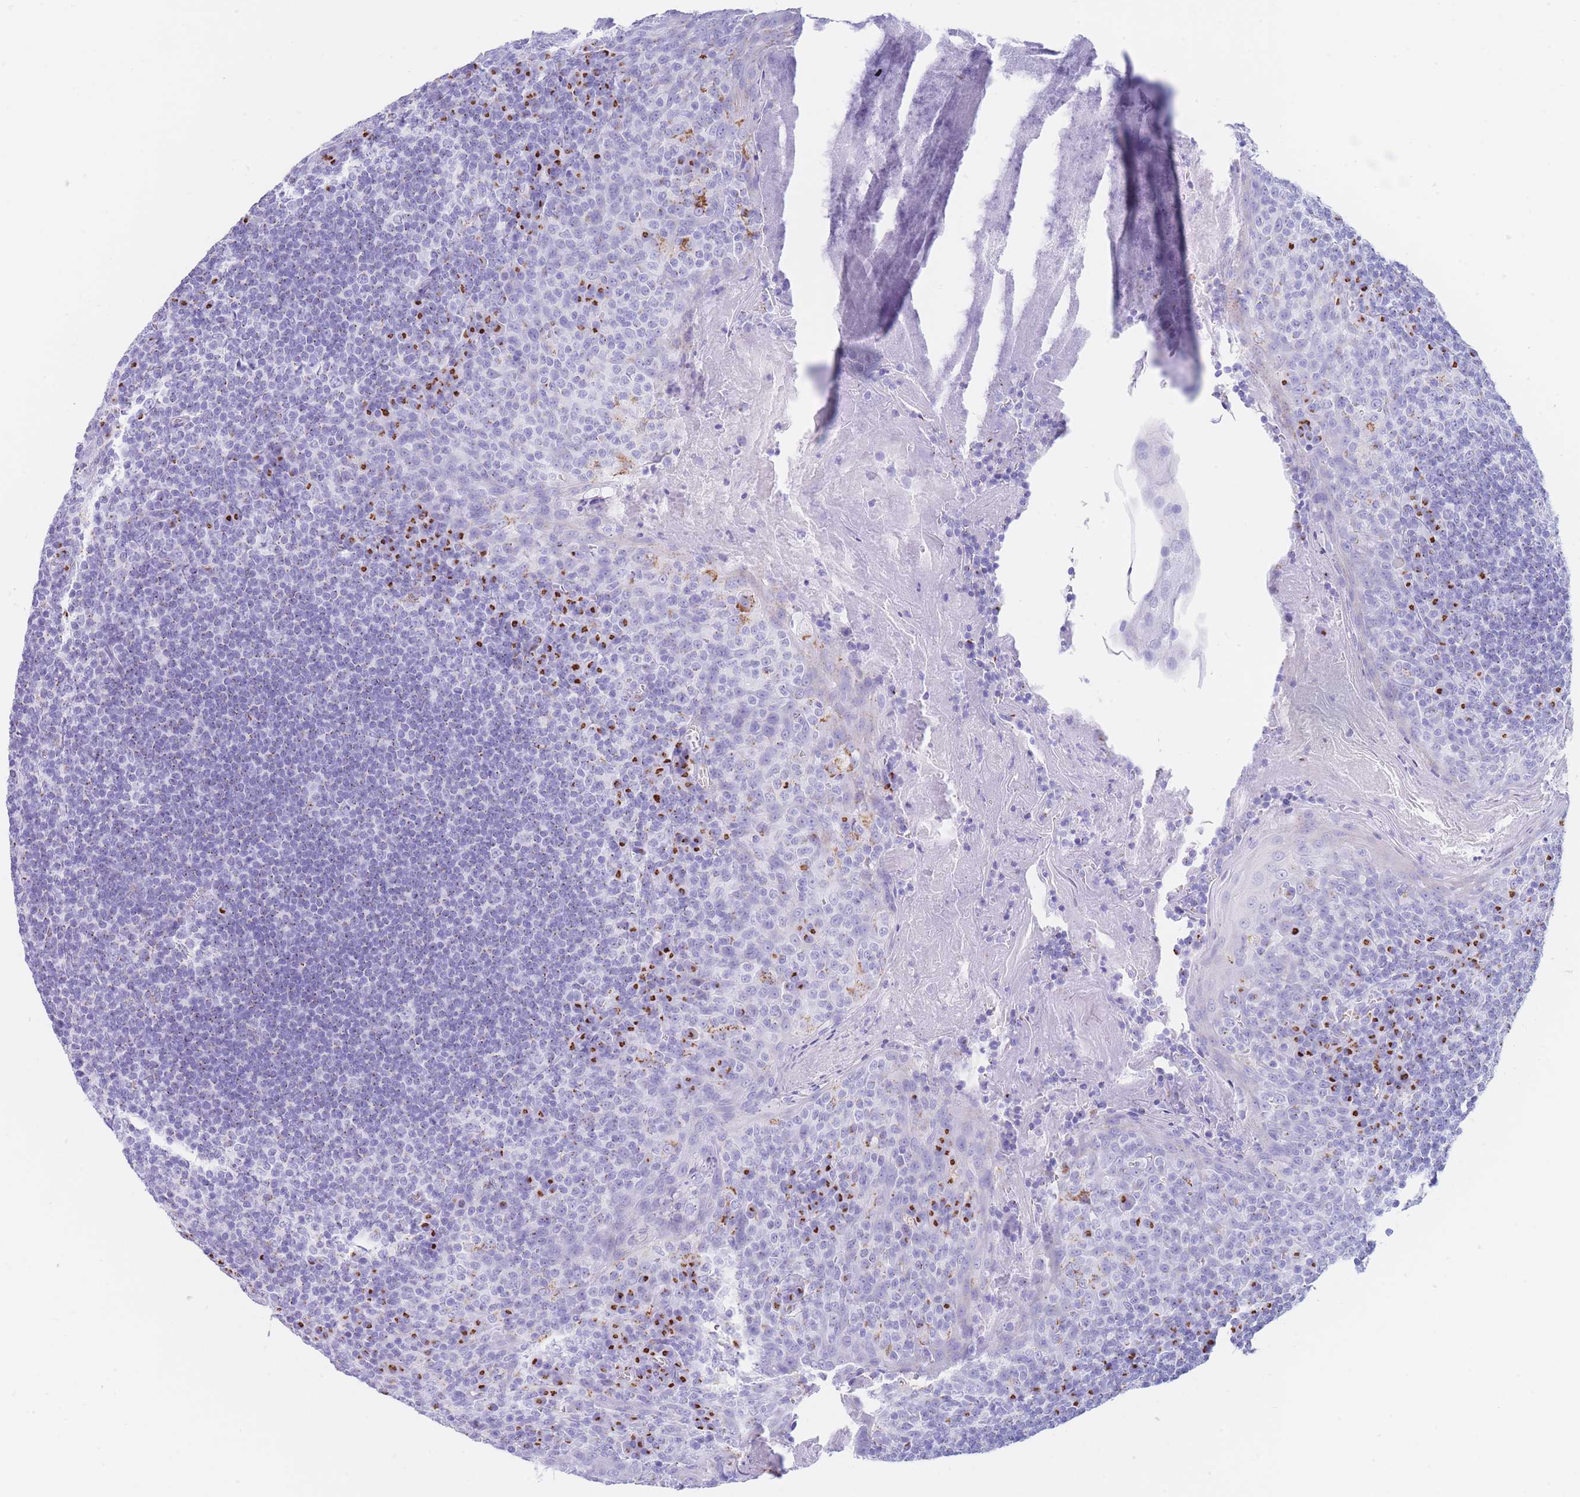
{"staining": {"intensity": "strong", "quantity": "<25%", "location": "cytoplasmic/membranous"}, "tissue": "tonsil", "cell_type": "Germinal center cells", "image_type": "normal", "snomed": [{"axis": "morphology", "description": "Normal tissue, NOS"}, {"axis": "topography", "description": "Tonsil"}], "caption": "Protein staining of unremarkable tonsil displays strong cytoplasmic/membranous staining in approximately <25% of germinal center cells. (IHC, brightfield microscopy, high magnification).", "gene": "FAM3C", "patient": {"sex": "male", "age": 27}}